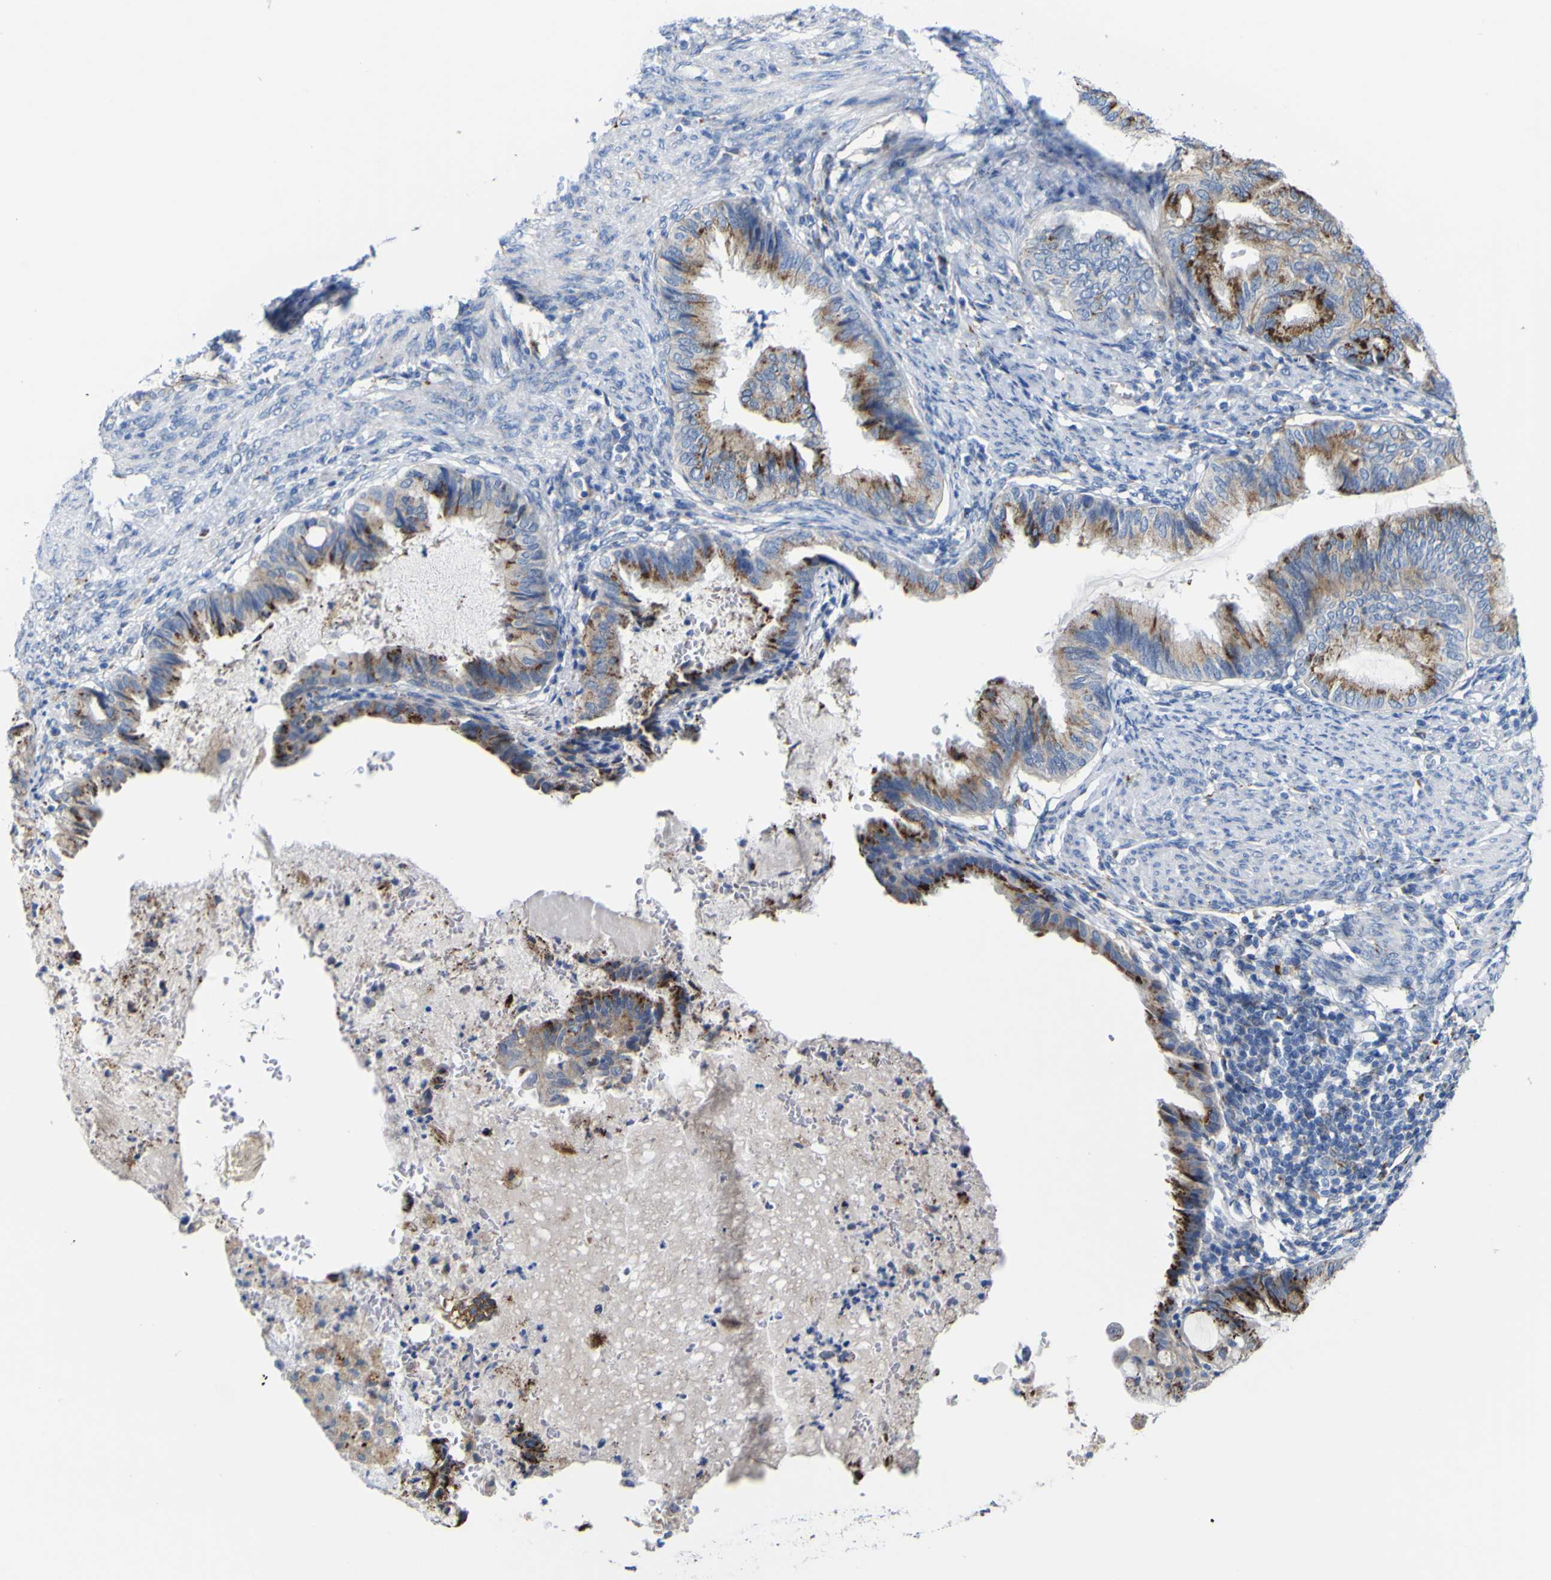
{"staining": {"intensity": "strong", "quantity": "25%-75%", "location": "cytoplasmic/membranous"}, "tissue": "endometrial cancer", "cell_type": "Tumor cells", "image_type": "cancer", "snomed": [{"axis": "morphology", "description": "Adenocarcinoma, NOS"}, {"axis": "topography", "description": "Endometrium"}], "caption": "Immunohistochemical staining of adenocarcinoma (endometrial) exhibits strong cytoplasmic/membranous protein expression in about 25%-75% of tumor cells. The protein is stained brown, and the nuclei are stained in blue (DAB (3,3'-diaminobenzidine) IHC with brightfield microscopy, high magnification).", "gene": "PTPRF", "patient": {"sex": "female", "age": 86}}